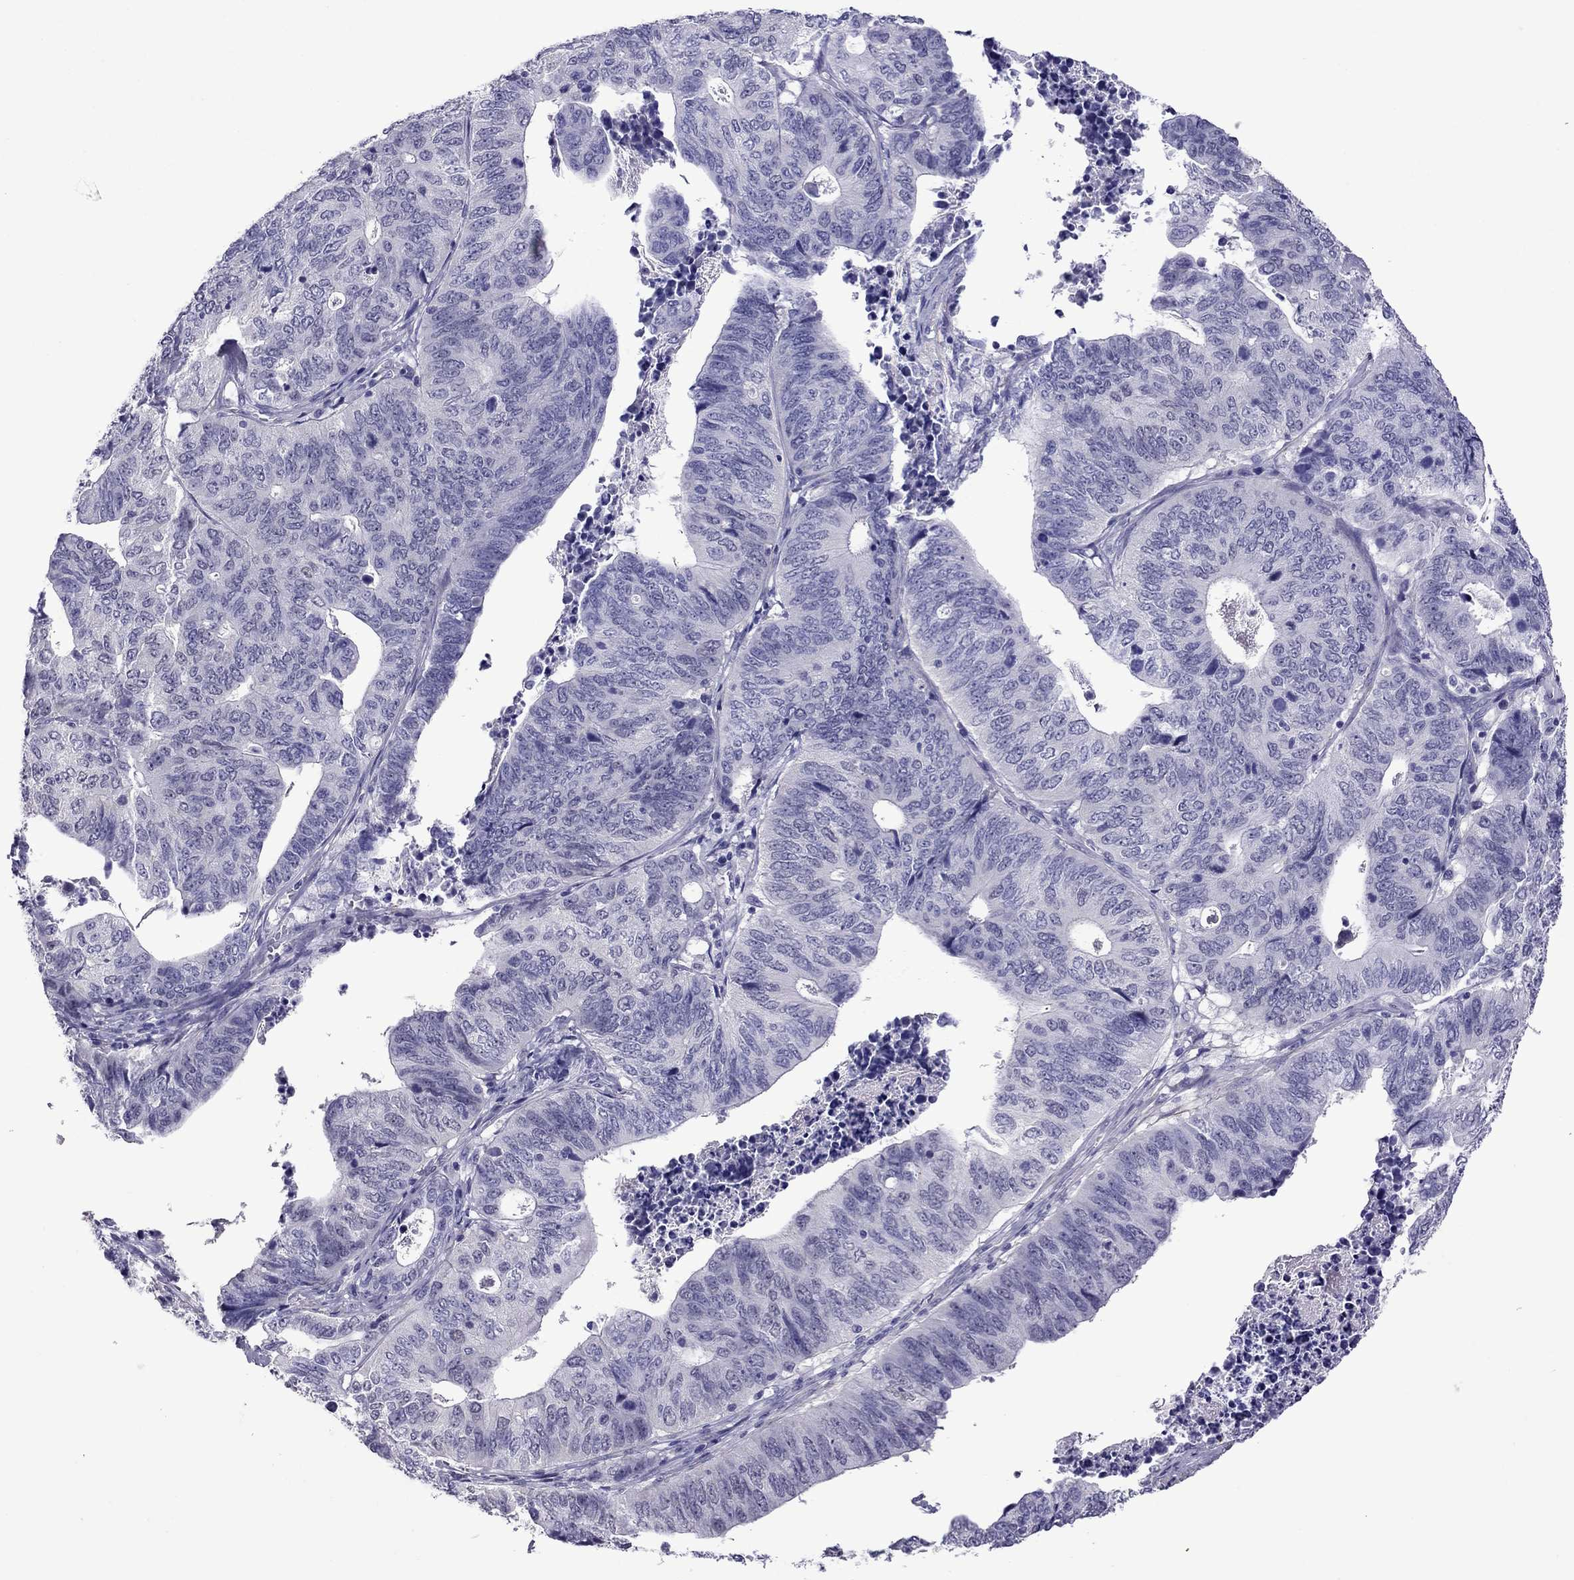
{"staining": {"intensity": "negative", "quantity": "none", "location": "none"}, "tissue": "stomach cancer", "cell_type": "Tumor cells", "image_type": "cancer", "snomed": [{"axis": "morphology", "description": "Adenocarcinoma, NOS"}, {"axis": "topography", "description": "Stomach, upper"}], "caption": "The photomicrograph reveals no significant expression in tumor cells of stomach adenocarcinoma. Brightfield microscopy of immunohistochemistry (IHC) stained with DAB (brown) and hematoxylin (blue), captured at high magnification.", "gene": "CHRNA5", "patient": {"sex": "female", "age": 67}}